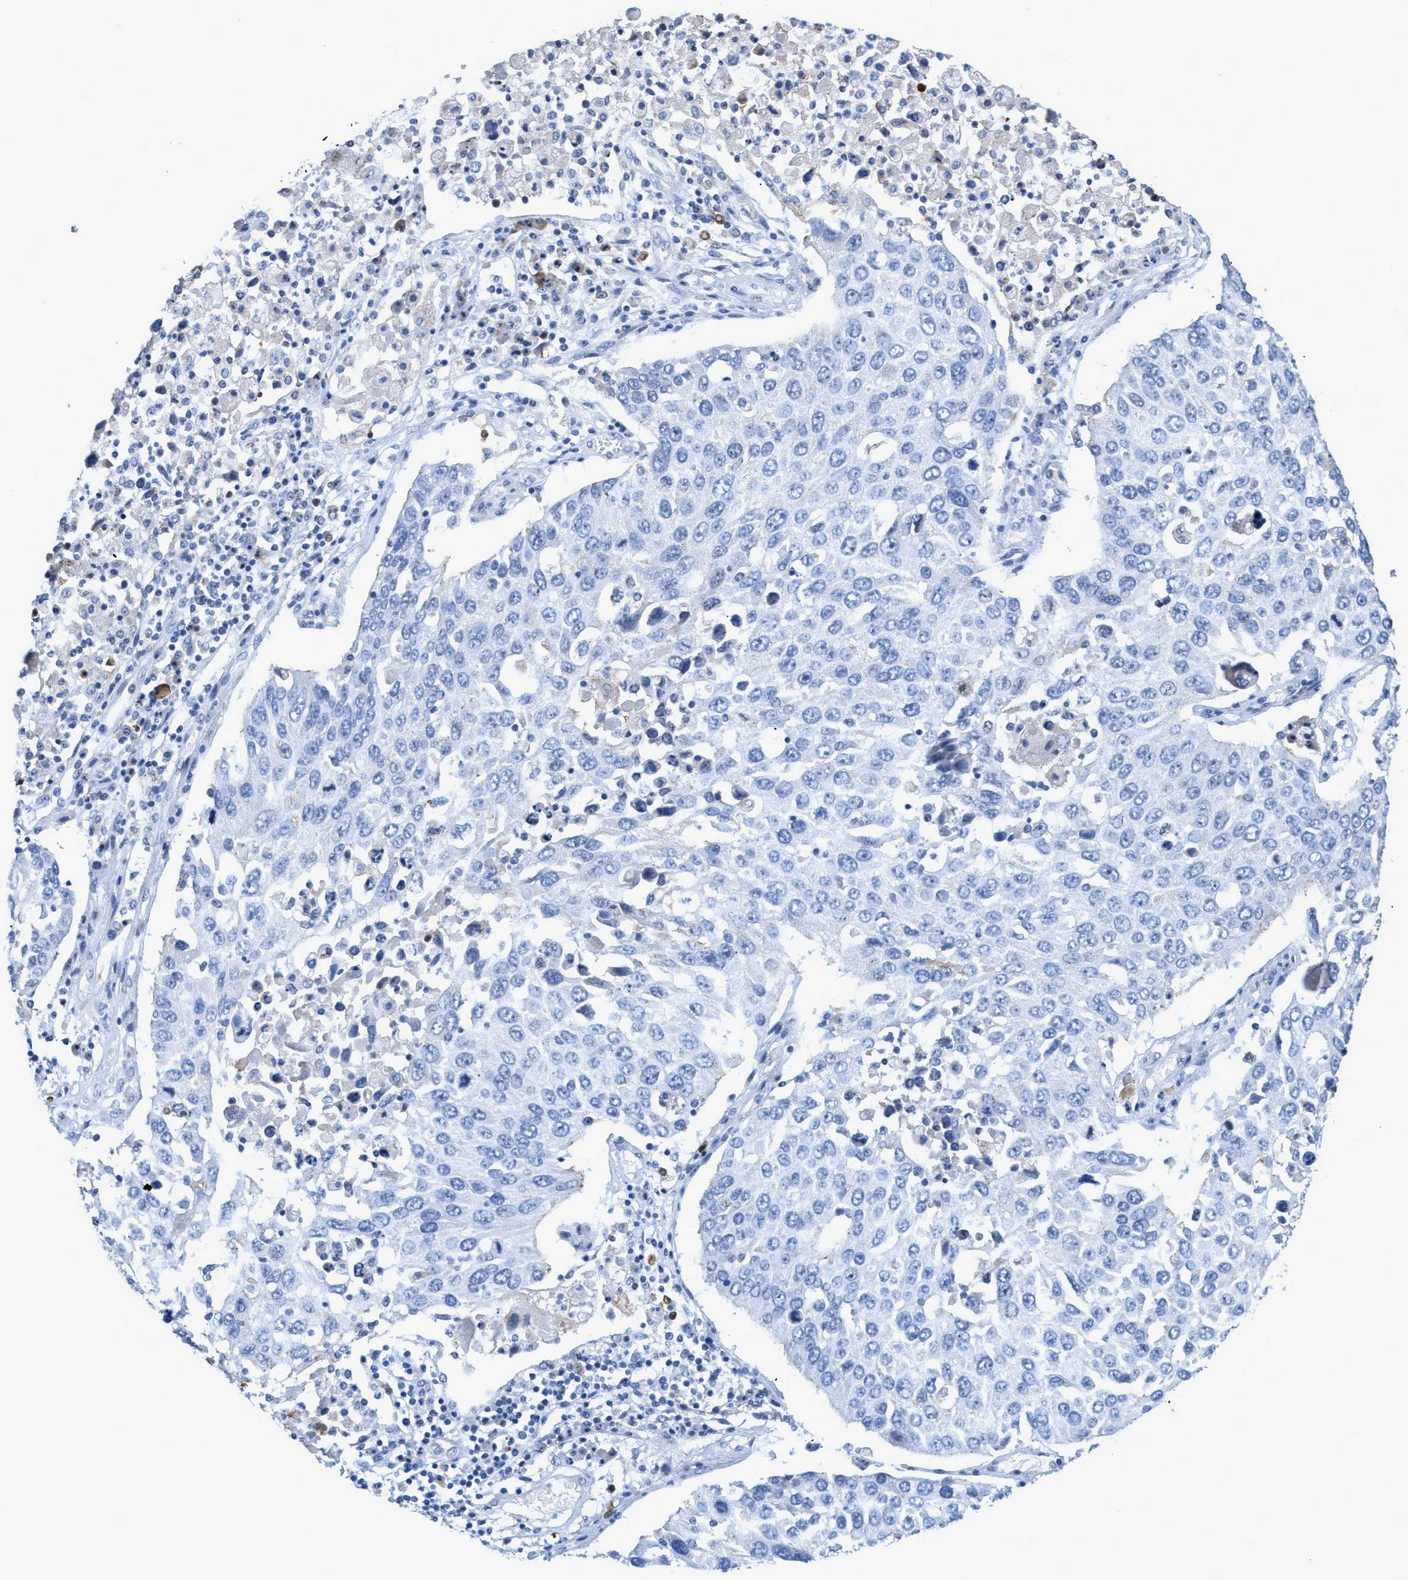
{"staining": {"intensity": "negative", "quantity": "none", "location": "none"}, "tissue": "lung cancer", "cell_type": "Tumor cells", "image_type": "cancer", "snomed": [{"axis": "morphology", "description": "Squamous cell carcinoma, NOS"}, {"axis": "topography", "description": "Lung"}], "caption": "IHC histopathology image of neoplastic tissue: squamous cell carcinoma (lung) stained with DAB (3,3'-diaminobenzidine) exhibits no significant protein positivity in tumor cells.", "gene": "CRYM", "patient": {"sex": "male", "age": 65}}